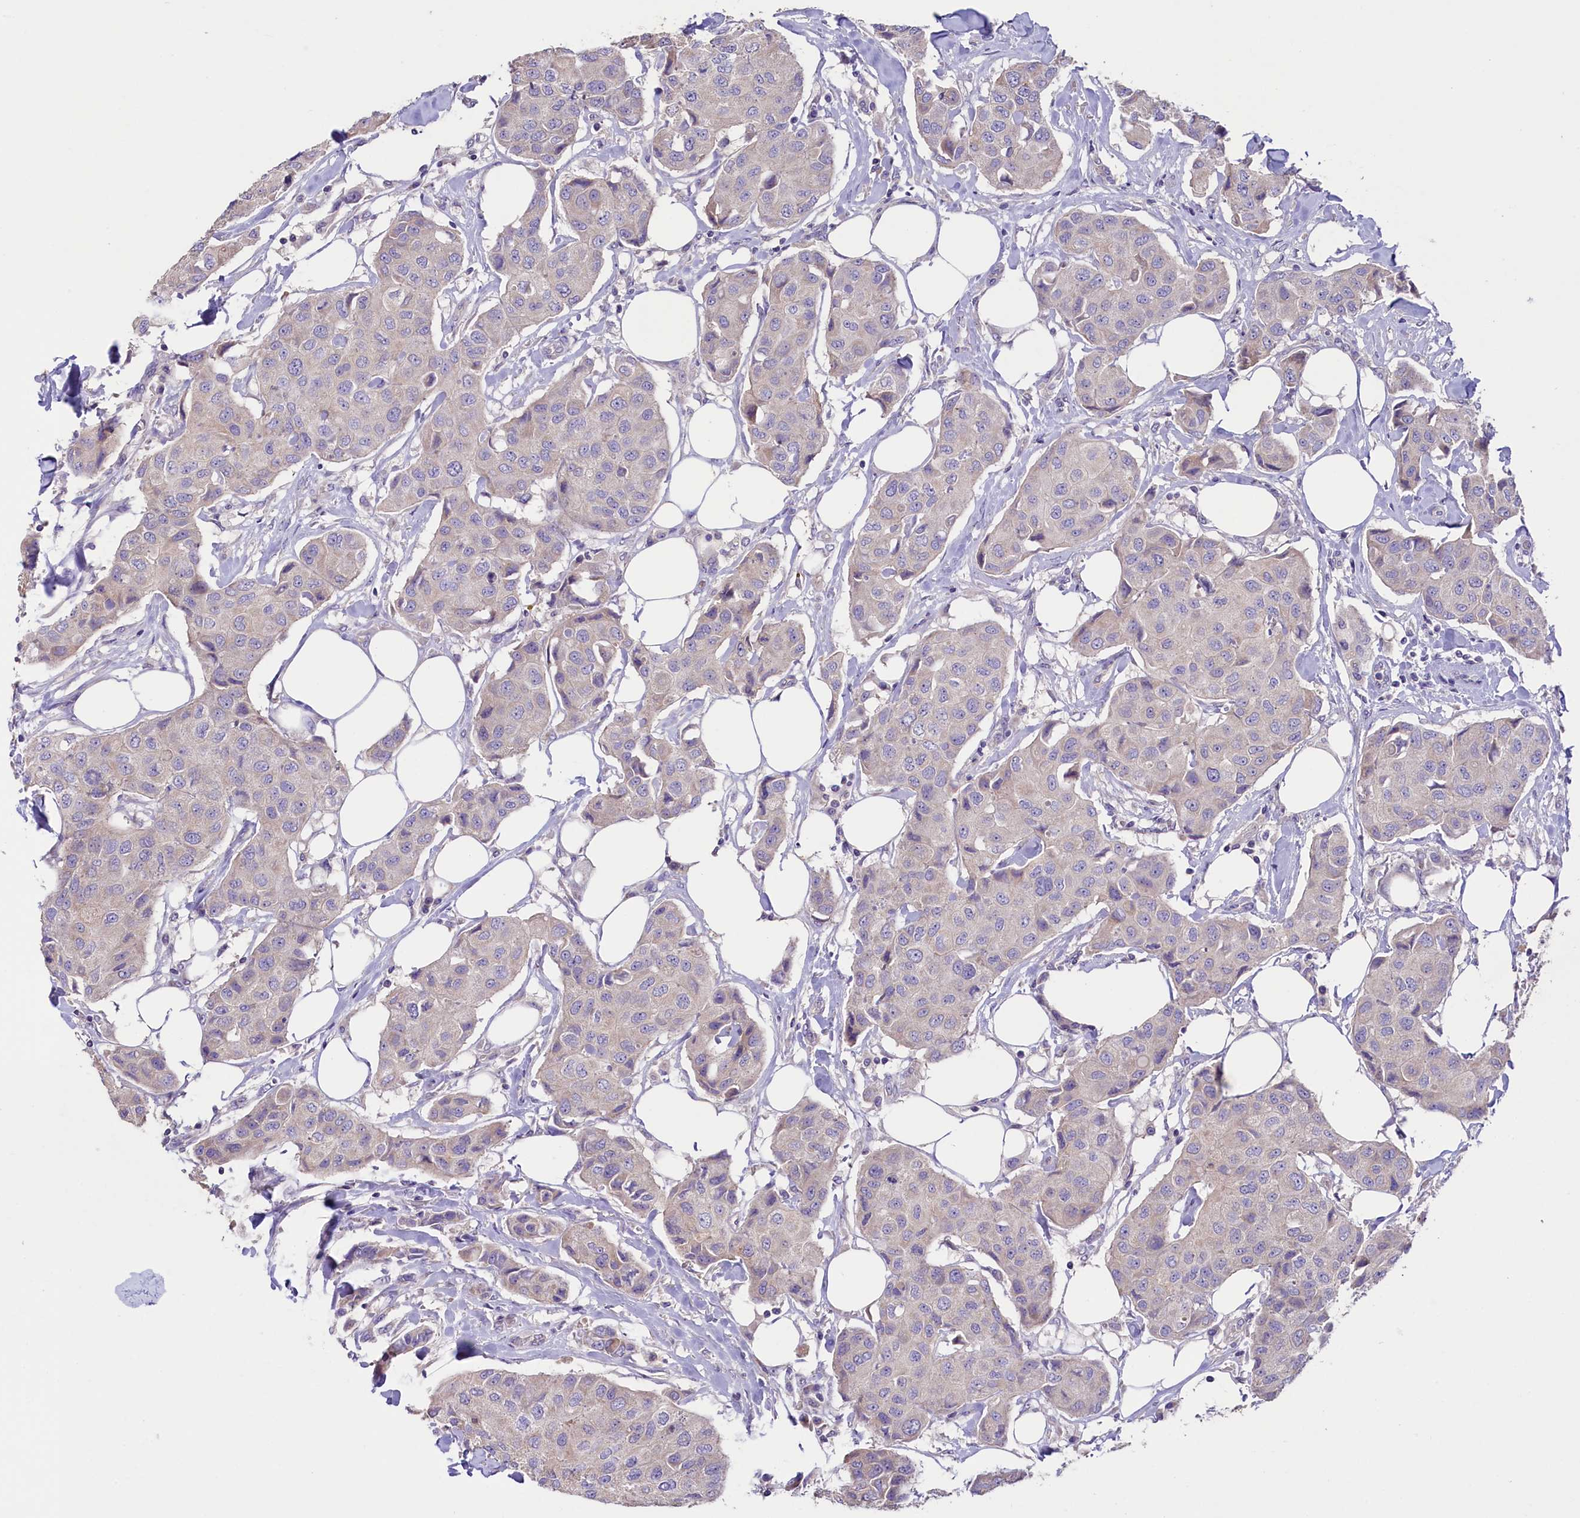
{"staining": {"intensity": "negative", "quantity": "none", "location": "none"}, "tissue": "breast cancer", "cell_type": "Tumor cells", "image_type": "cancer", "snomed": [{"axis": "morphology", "description": "Duct carcinoma"}, {"axis": "topography", "description": "Breast"}], "caption": "An immunohistochemistry (IHC) image of breast cancer is shown. There is no staining in tumor cells of breast cancer.", "gene": "CD99L2", "patient": {"sex": "female", "age": 80}}